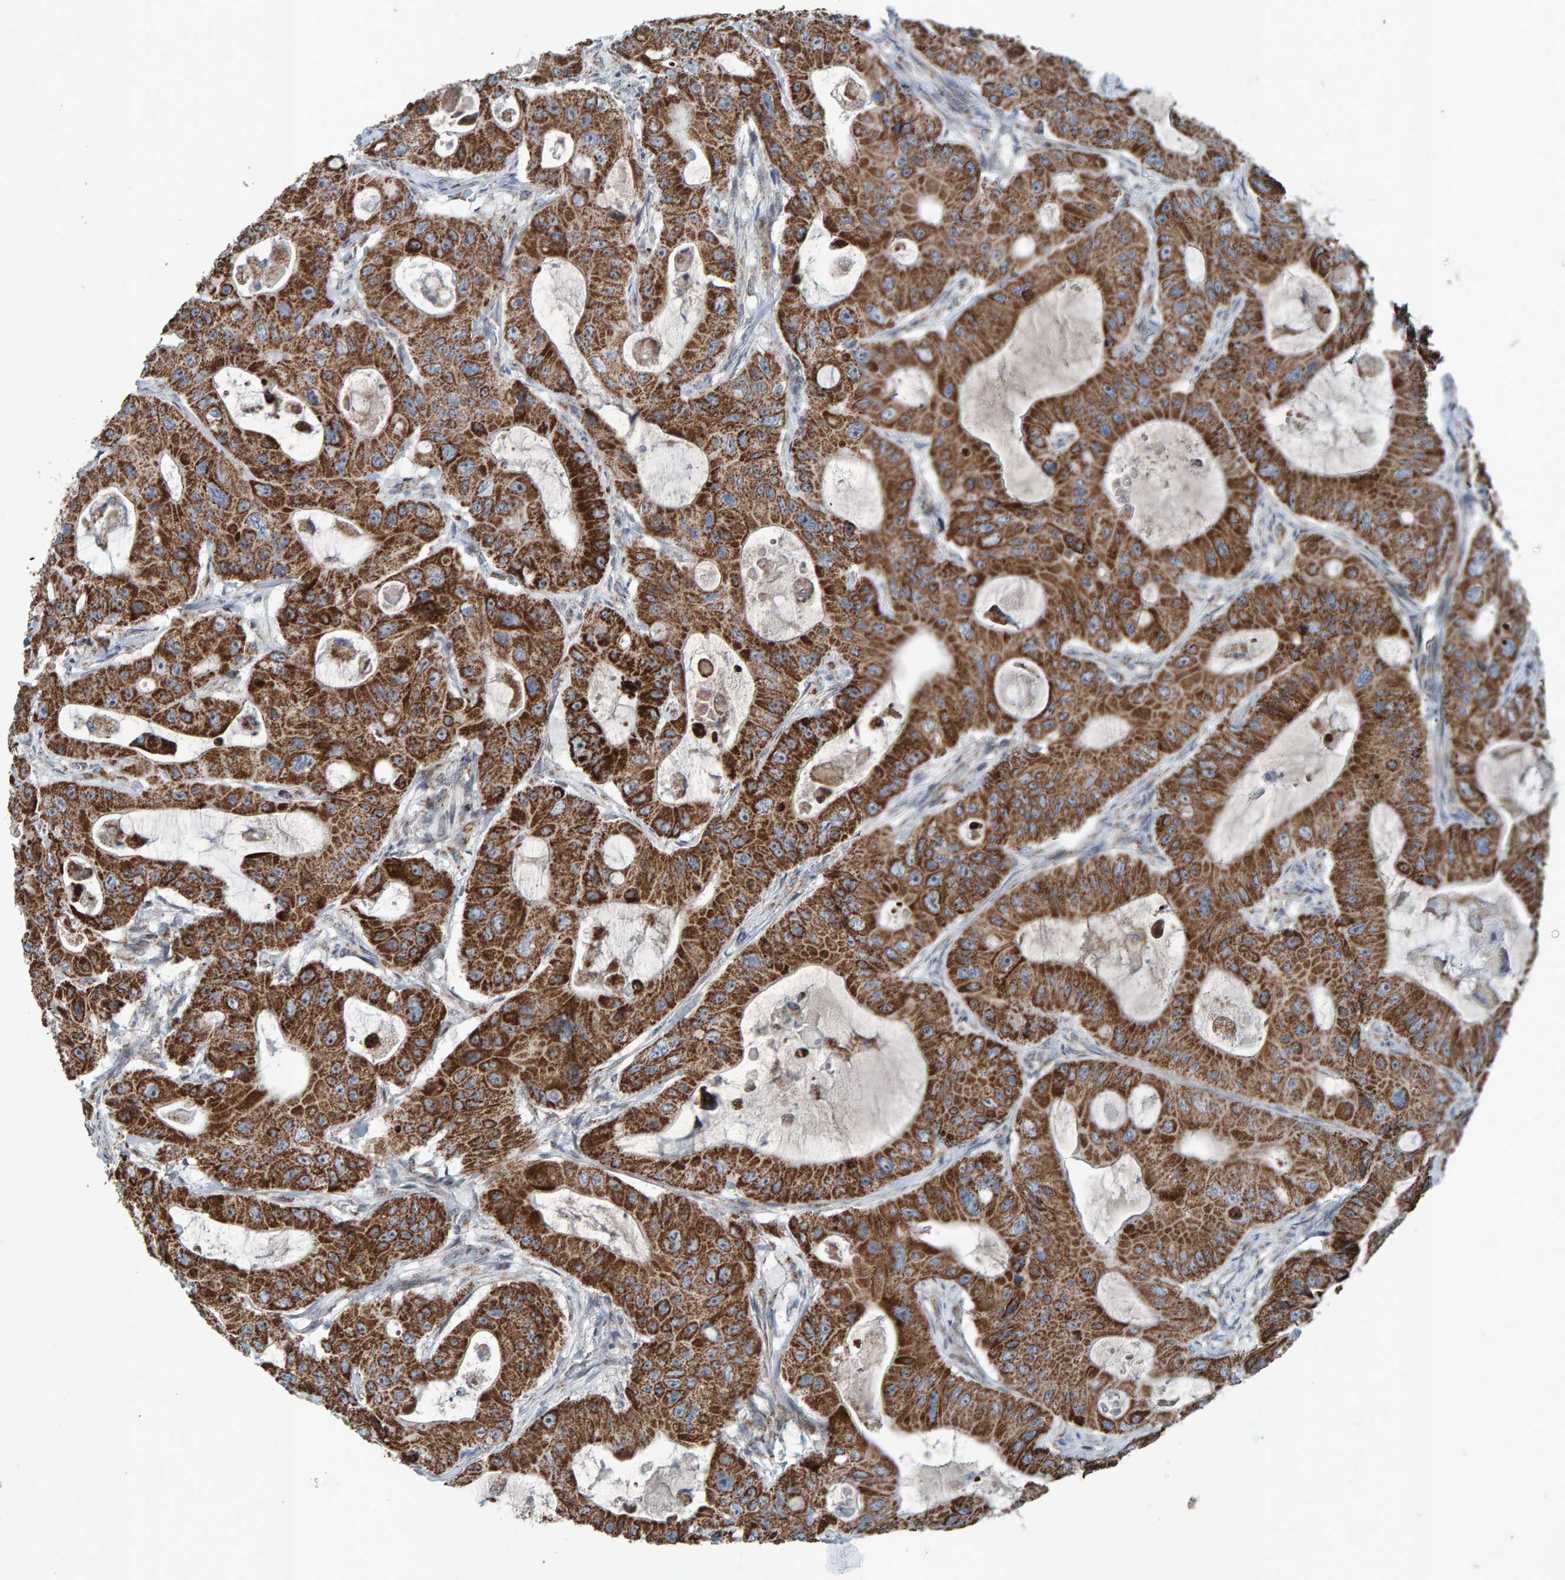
{"staining": {"intensity": "strong", "quantity": ">75%", "location": "cytoplasmic/membranous"}, "tissue": "colorectal cancer", "cell_type": "Tumor cells", "image_type": "cancer", "snomed": [{"axis": "morphology", "description": "Adenocarcinoma, NOS"}, {"axis": "topography", "description": "Colon"}], "caption": "An immunohistochemistry (IHC) micrograph of neoplastic tissue is shown. Protein staining in brown highlights strong cytoplasmic/membranous positivity in colorectal cancer within tumor cells. The protein of interest is shown in brown color, while the nuclei are stained blue.", "gene": "ZNF48", "patient": {"sex": "female", "age": 46}}